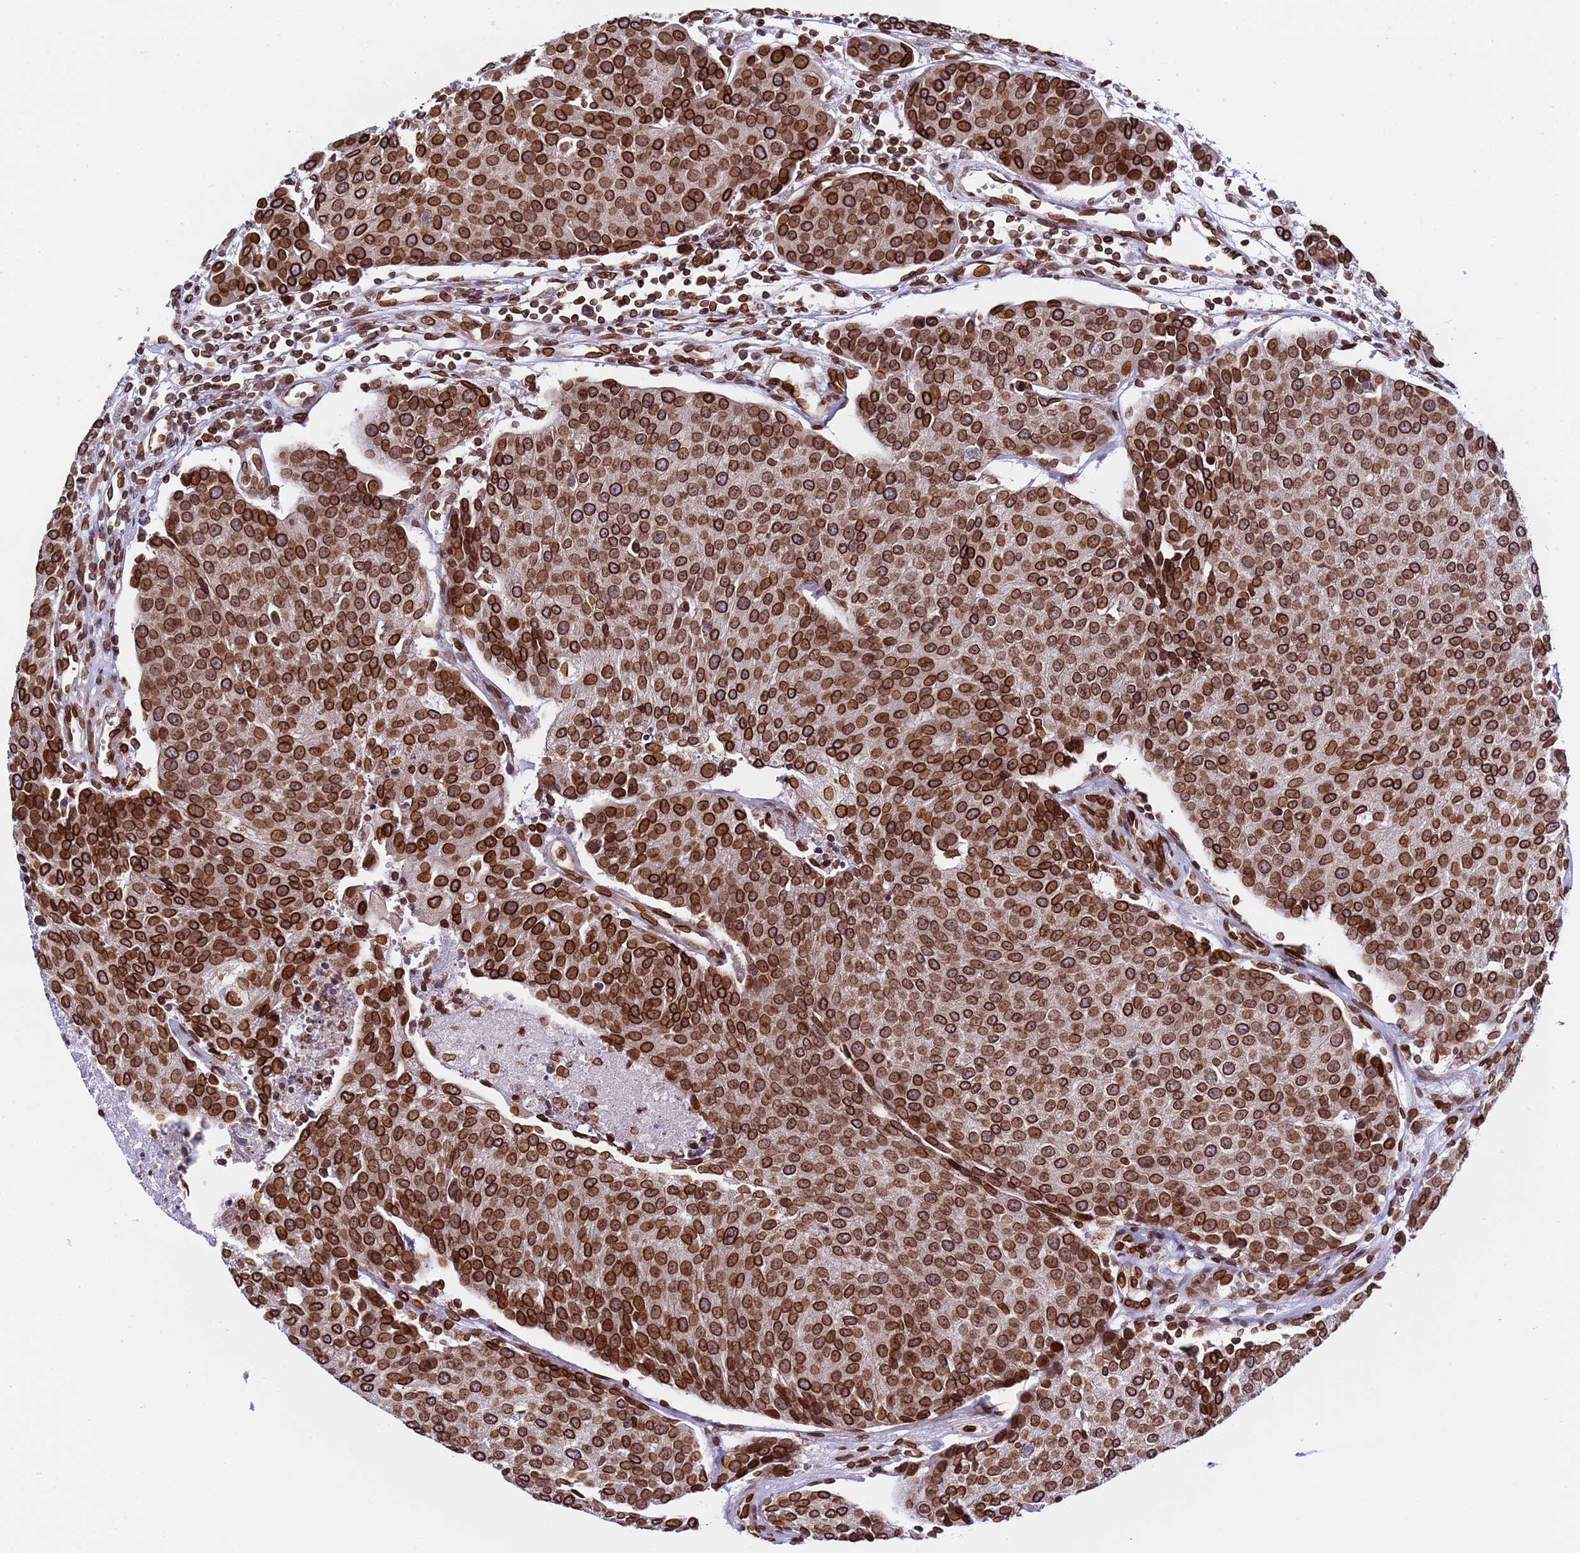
{"staining": {"intensity": "strong", "quantity": ">75%", "location": "cytoplasmic/membranous,nuclear"}, "tissue": "urothelial cancer", "cell_type": "Tumor cells", "image_type": "cancer", "snomed": [{"axis": "morphology", "description": "Urothelial carcinoma, High grade"}, {"axis": "topography", "description": "Urinary bladder"}], "caption": "High-power microscopy captured an immunohistochemistry photomicrograph of urothelial cancer, revealing strong cytoplasmic/membranous and nuclear expression in about >75% of tumor cells.", "gene": "TOR1AIP1", "patient": {"sex": "female", "age": 85}}